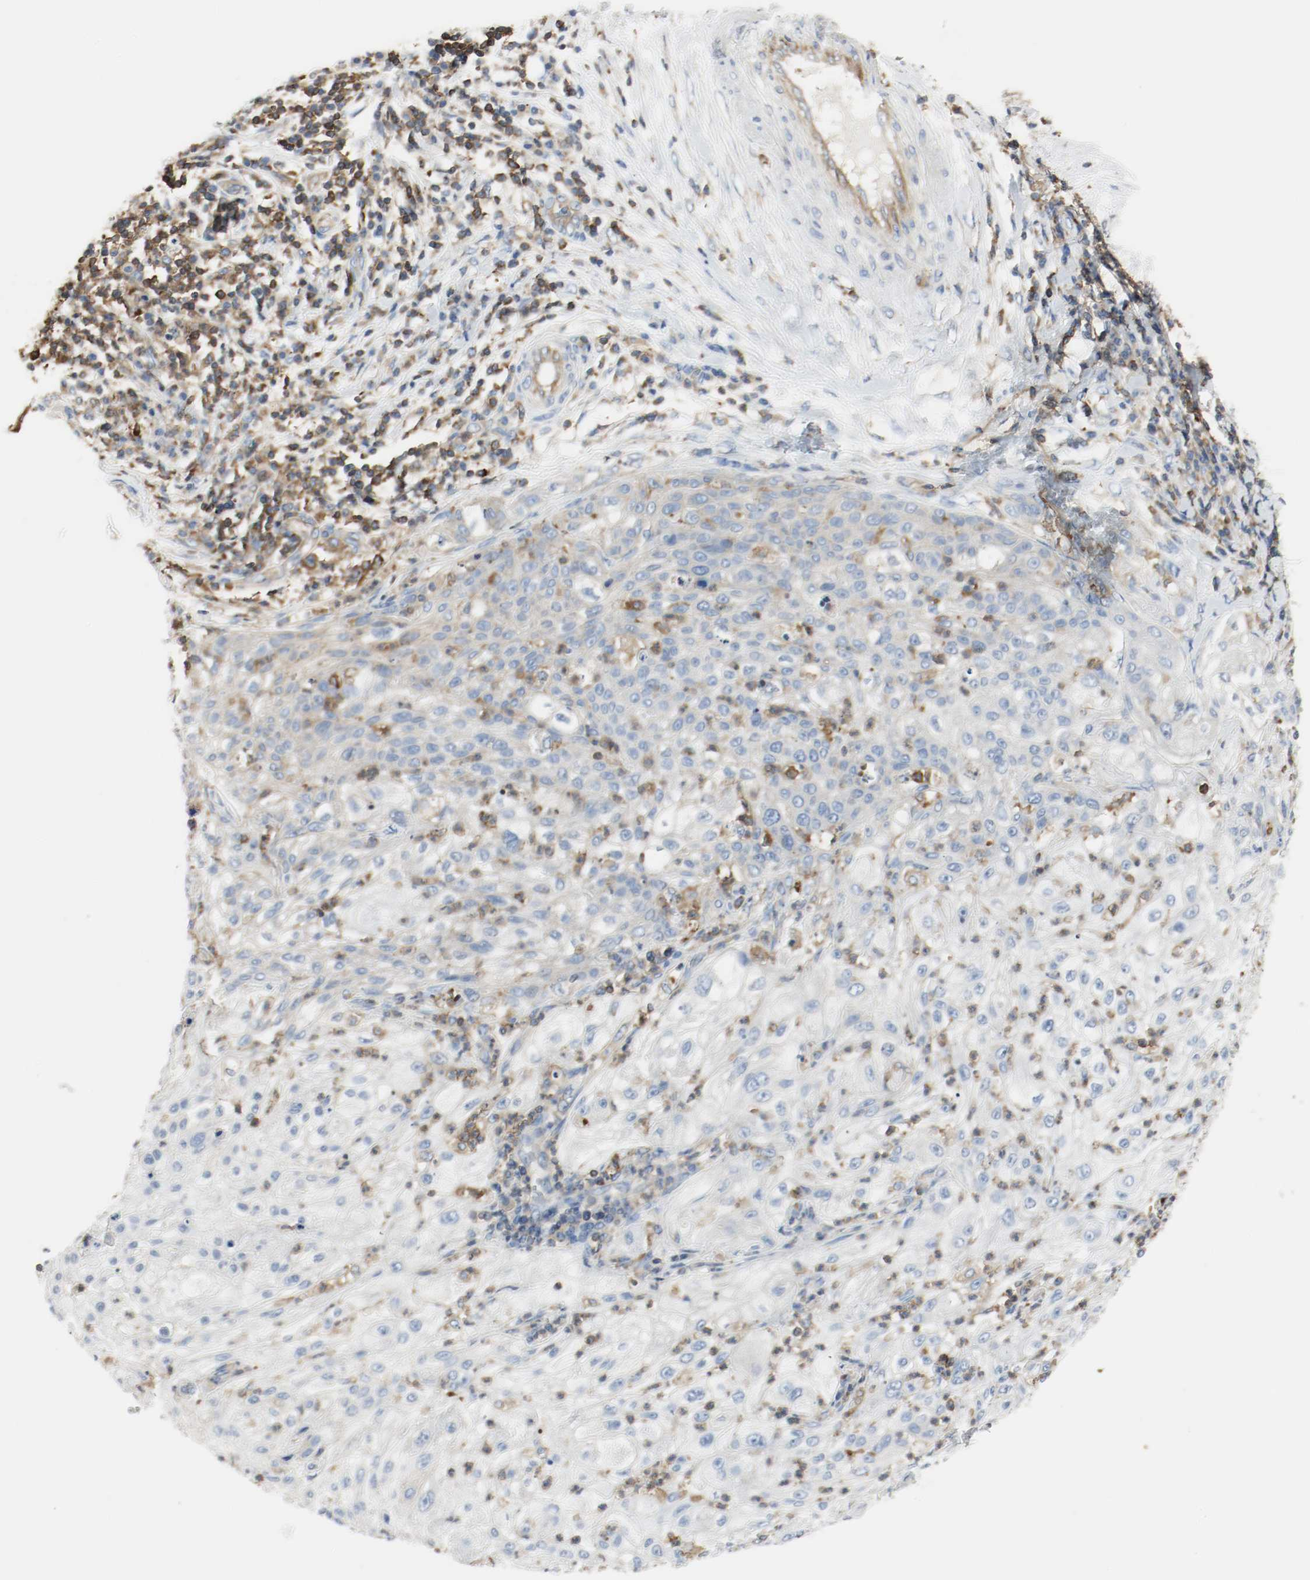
{"staining": {"intensity": "weak", "quantity": "25%-75%", "location": "cytoplasmic/membranous"}, "tissue": "lung cancer", "cell_type": "Tumor cells", "image_type": "cancer", "snomed": [{"axis": "morphology", "description": "Inflammation, NOS"}, {"axis": "morphology", "description": "Squamous cell carcinoma, NOS"}, {"axis": "topography", "description": "Lymph node"}, {"axis": "topography", "description": "Soft tissue"}, {"axis": "topography", "description": "Lung"}], "caption": "Protein analysis of squamous cell carcinoma (lung) tissue reveals weak cytoplasmic/membranous positivity in approximately 25%-75% of tumor cells.", "gene": "ARPC1B", "patient": {"sex": "male", "age": 66}}